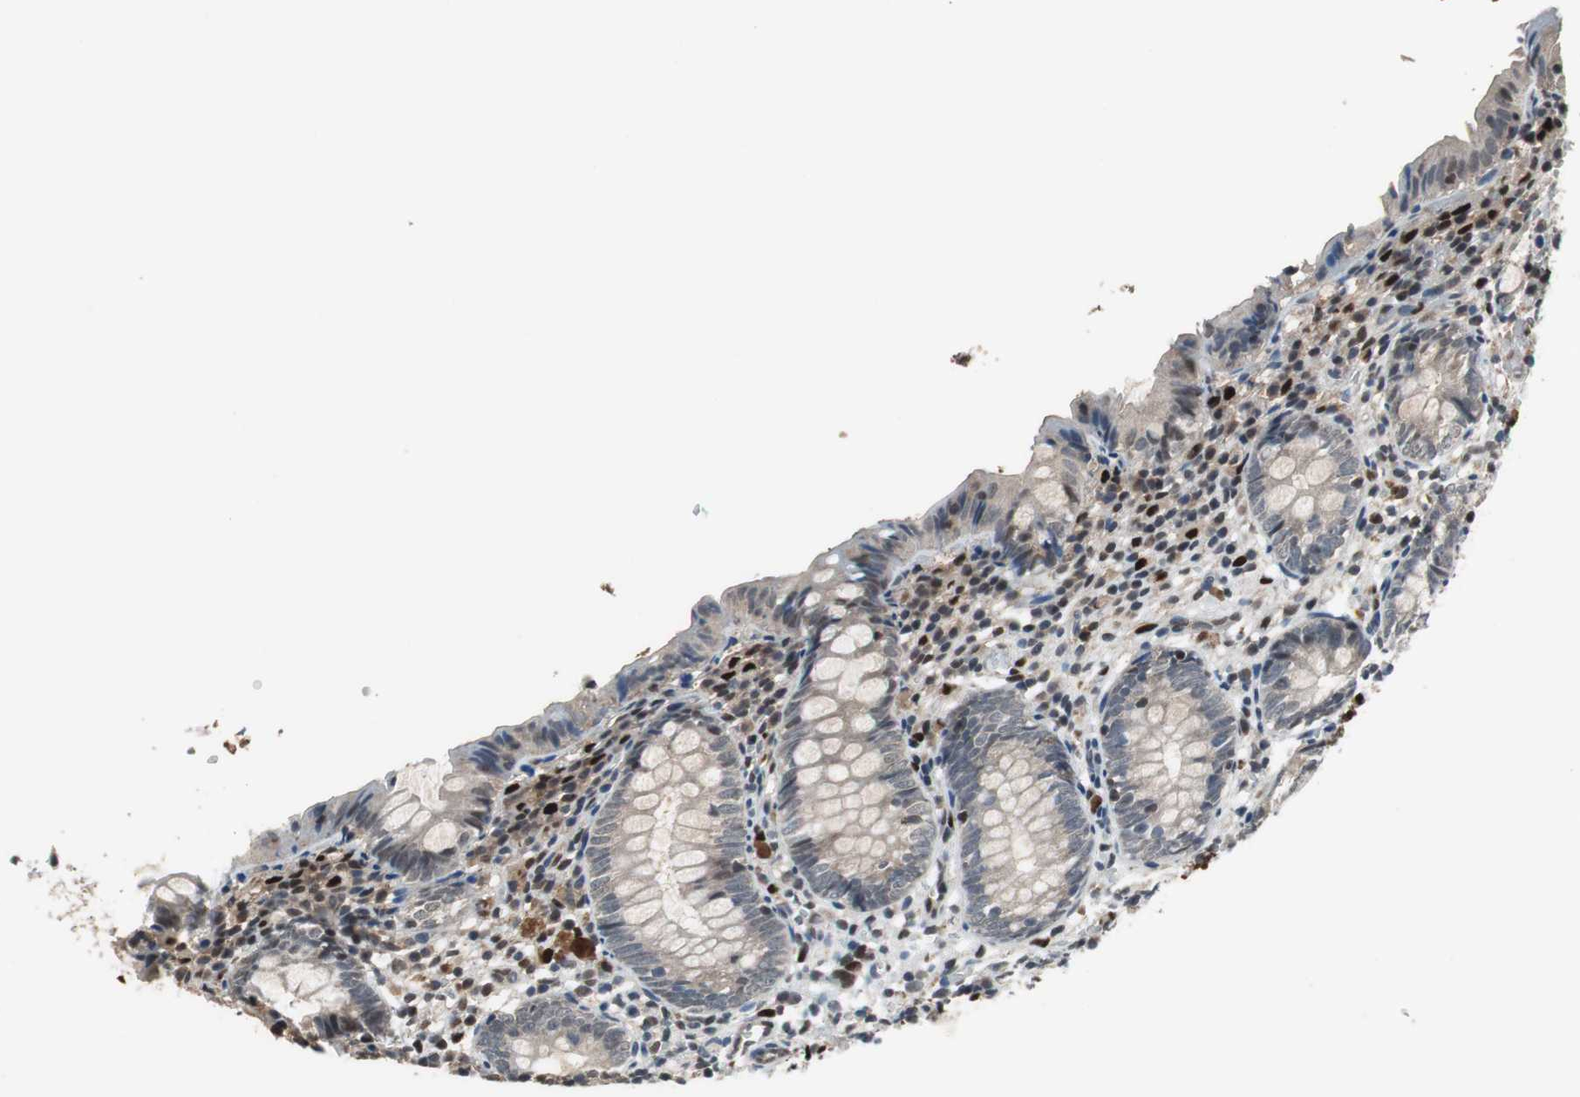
{"staining": {"intensity": "negative", "quantity": "none", "location": "none"}, "tissue": "appendix", "cell_type": "Glandular cells", "image_type": "normal", "snomed": [{"axis": "morphology", "description": "Normal tissue, NOS"}, {"axis": "topography", "description": "Appendix"}], "caption": "Image shows no significant protein positivity in glandular cells of normal appendix. (DAB immunohistochemistry, high magnification).", "gene": "MAFB", "patient": {"sex": "female", "age": 10}}